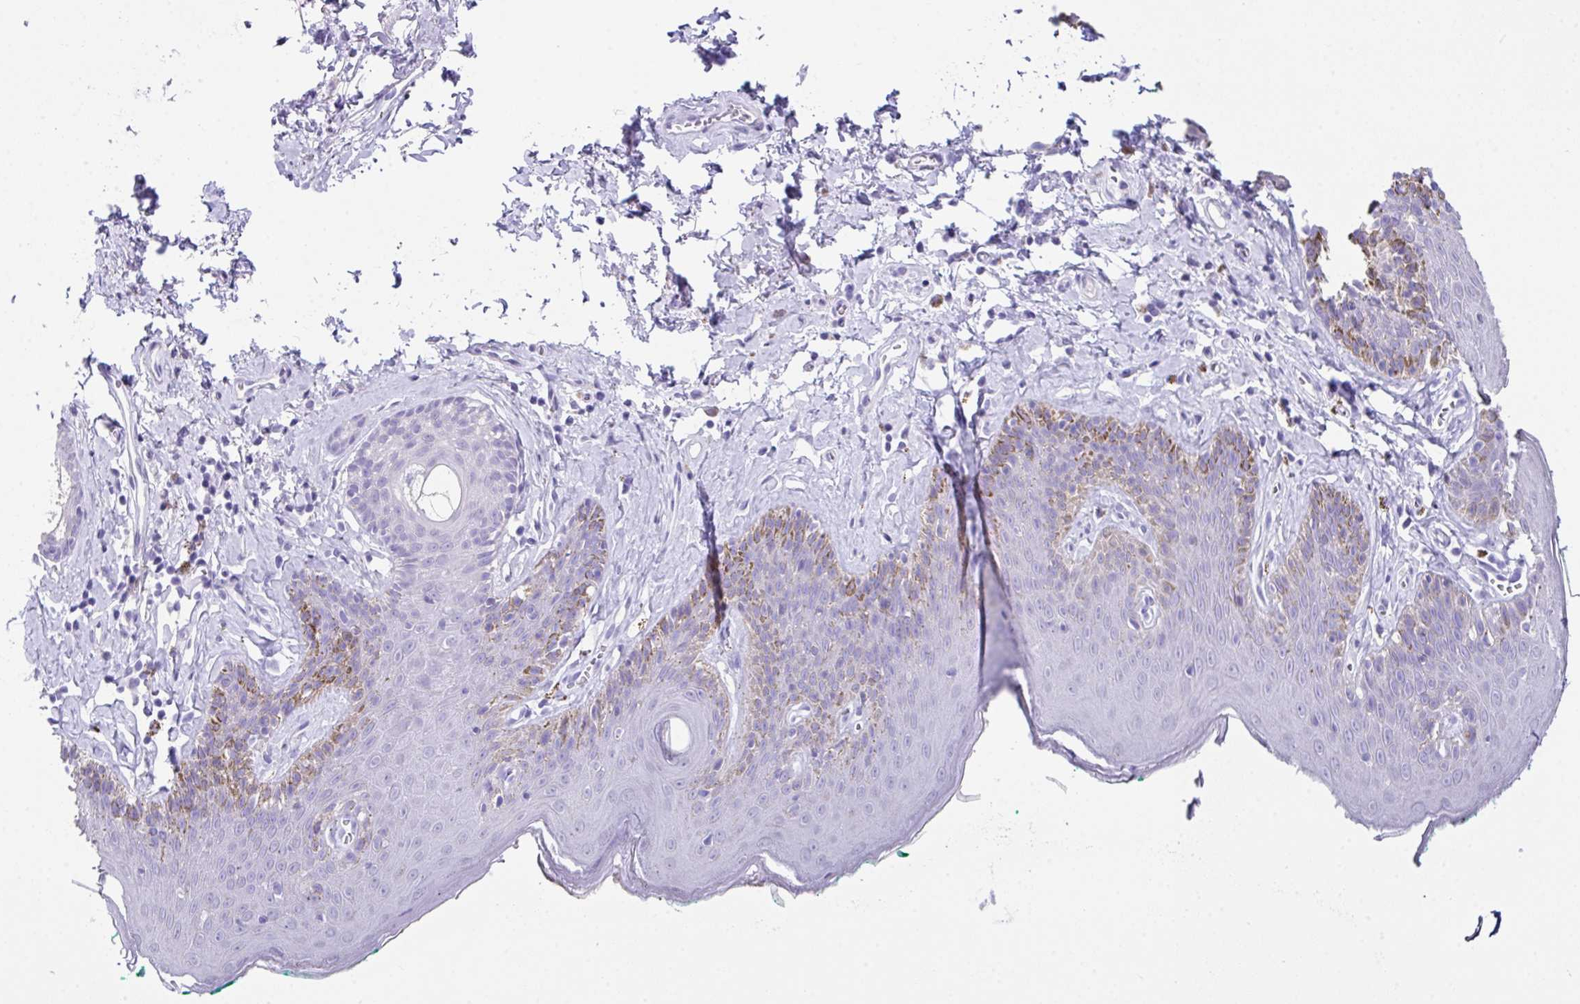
{"staining": {"intensity": "negative", "quantity": "none", "location": "none"}, "tissue": "skin", "cell_type": "Epidermal cells", "image_type": "normal", "snomed": [{"axis": "morphology", "description": "Normal tissue, NOS"}, {"axis": "topography", "description": "Vulva"}, {"axis": "topography", "description": "Peripheral nerve tissue"}], "caption": "IHC image of unremarkable skin: skin stained with DAB exhibits no significant protein expression in epidermal cells.", "gene": "LGALS4", "patient": {"sex": "female", "age": 66}}